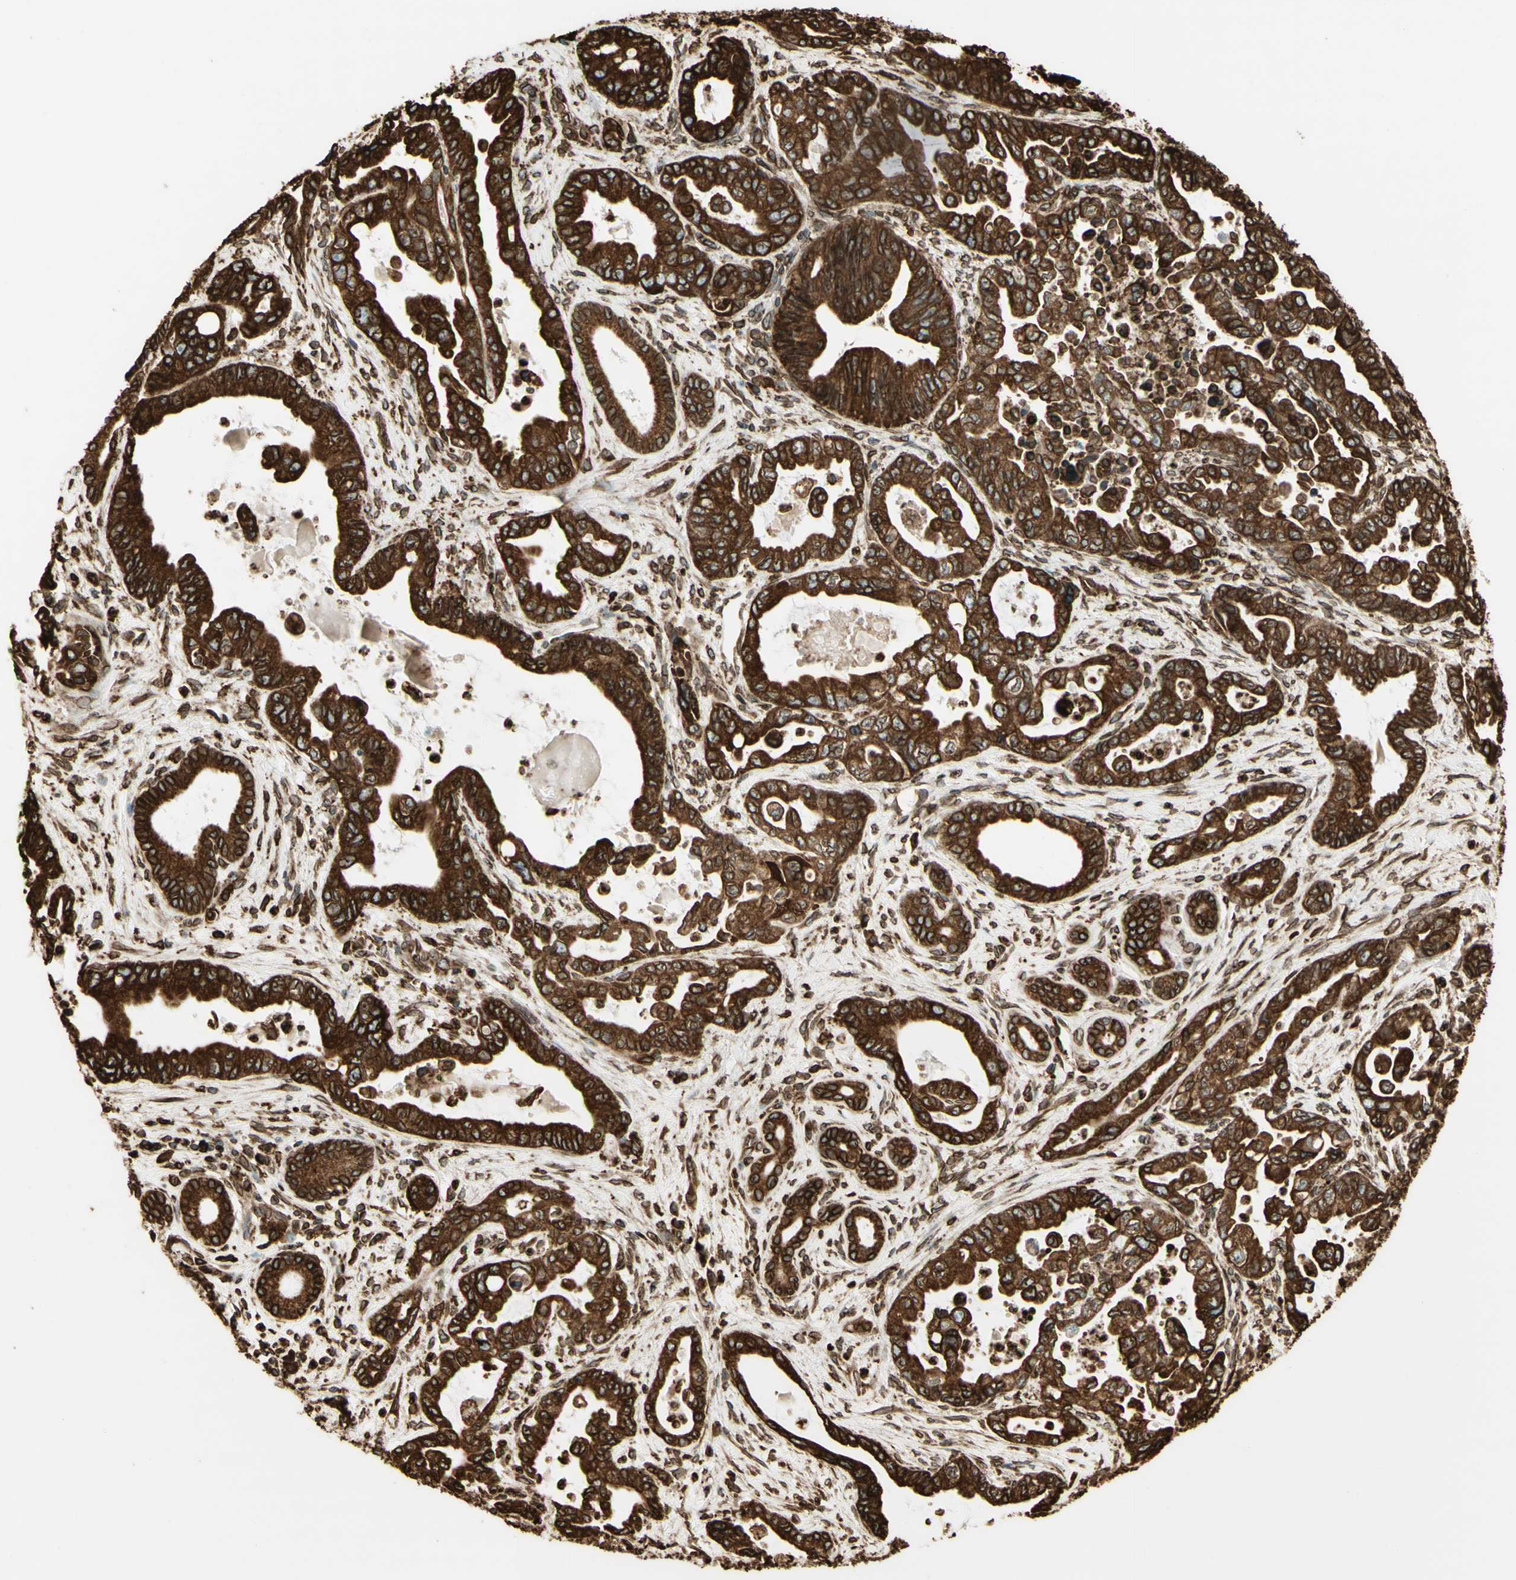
{"staining": {"intensity": "strong", "quantity": ">75%", "location": "cytoplasmic/membranous"}, "tissue": "pancreatic cancer", "cell_type": "Tumor cells", "image_type": "cancer", "snomed": [{"axis": "morphology", "description": "Adenocarcinoma, NOS"}, {"axis": "topography", "description": "Pancreas"}], "caption": "Pancreatic cancer stained for a protein shows strong cytoplasmic/membranous positivity in tumor cells. (Brightfield microscopy of DAB IHC at high magnification).", "gene": "CANX", "patient": {"sex": "male", "age": 70}}